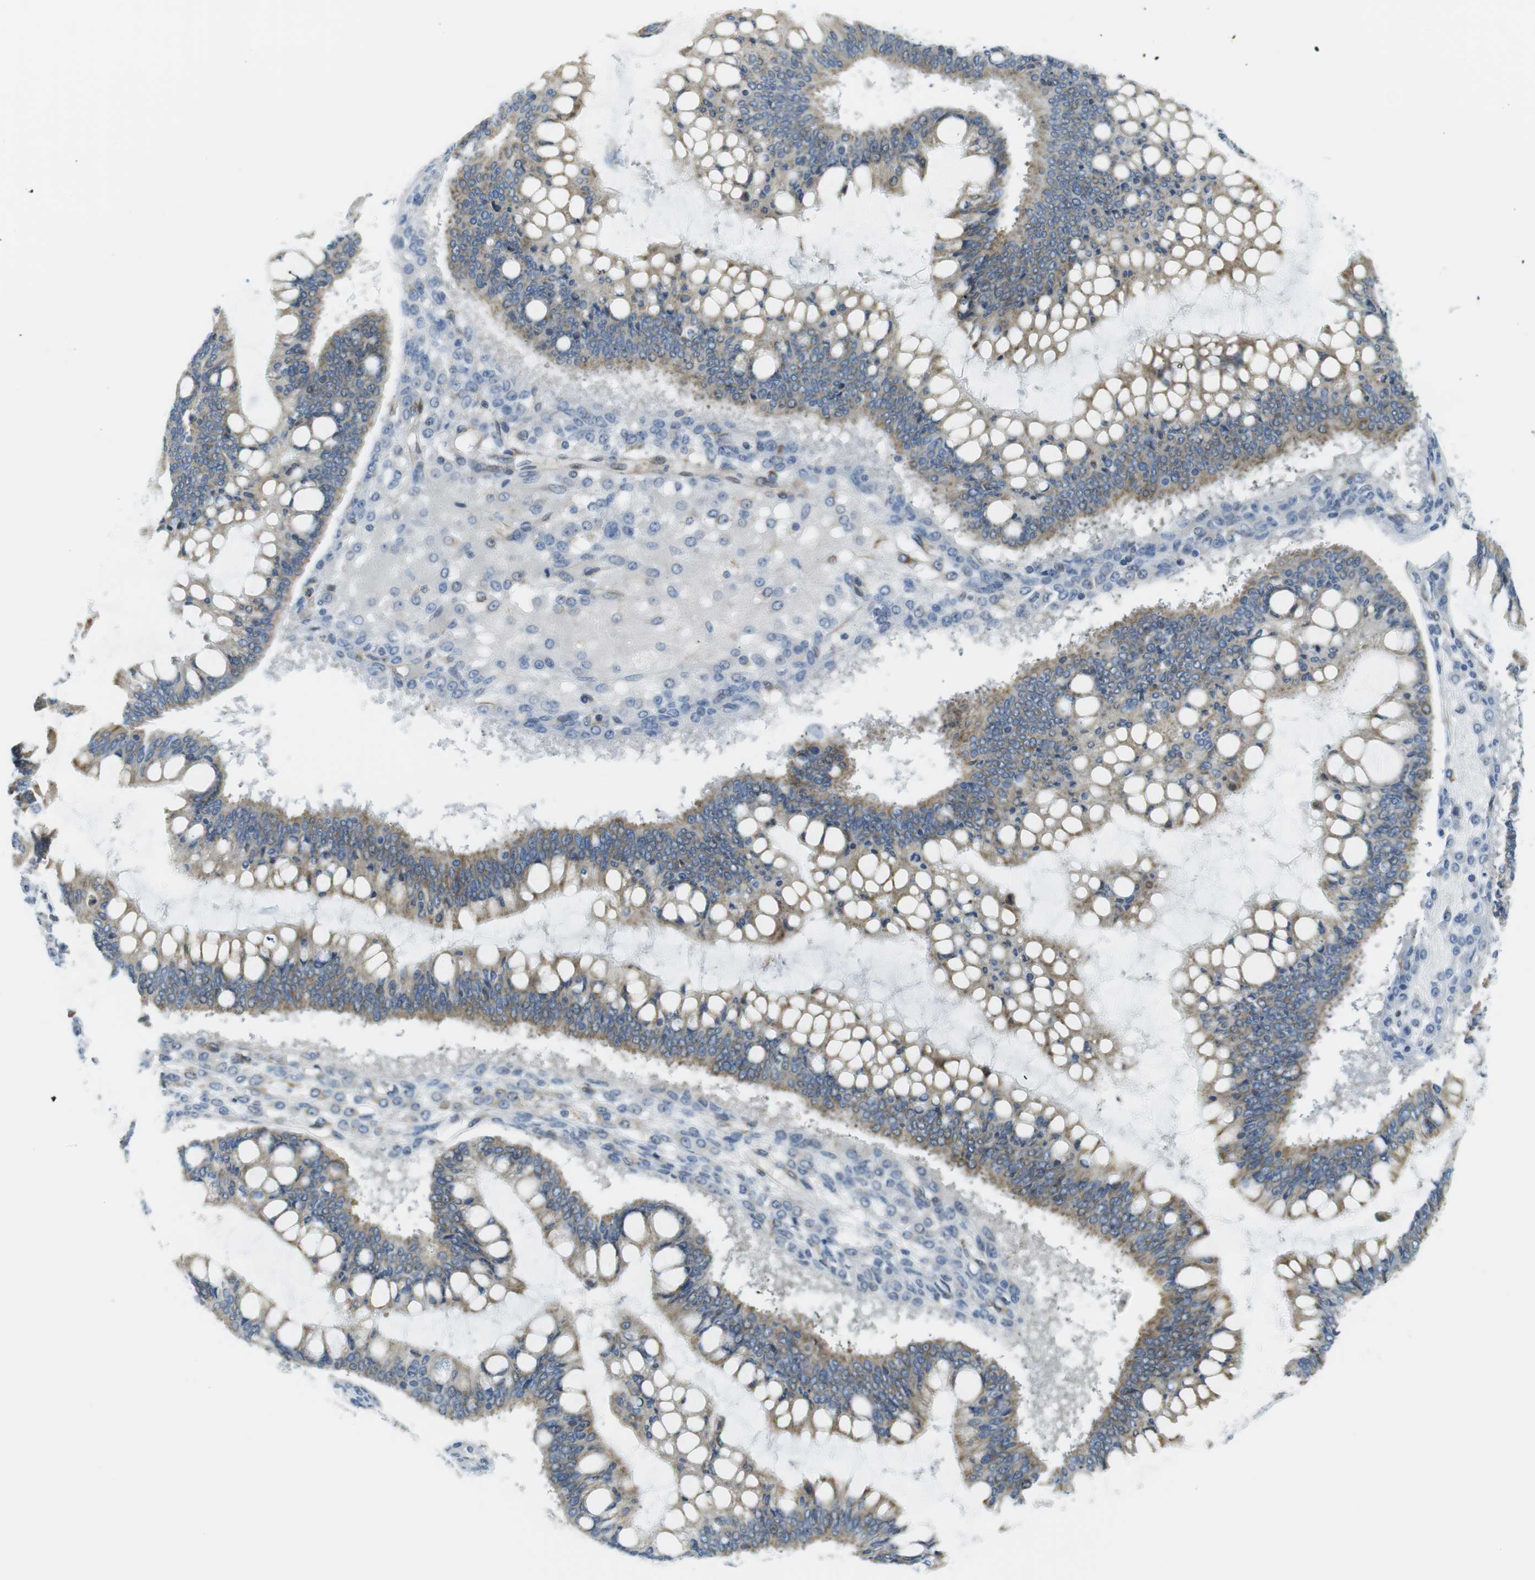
{"staining": {"intensity": "moderate", "quantity": "25%-75%", "location": "cytoplasmic/membranous"}, "tissue": "ovarian cancer", "cell_type": "Tumor cells", "image_type": "cancer", "snomed": [{"axis": "morphology", "description": "Cystadenocarcinoma, mucinous, NOS"}, {"axis": "topography", "description": "Ovary"}], "caption": "The photomicrograph demonstrates immunohistochemical staining of mucinous cystadenocarcinoma (ovarian). There is moderate cytoplasmic/membranous expression is appreciated in approximately 25%-75% of tumor cells. (brown staining indicates protein expression, while blue staining denotes nuclei).", "gene": "KCNE3", "patient": {"sex": "female", "age": 73}}